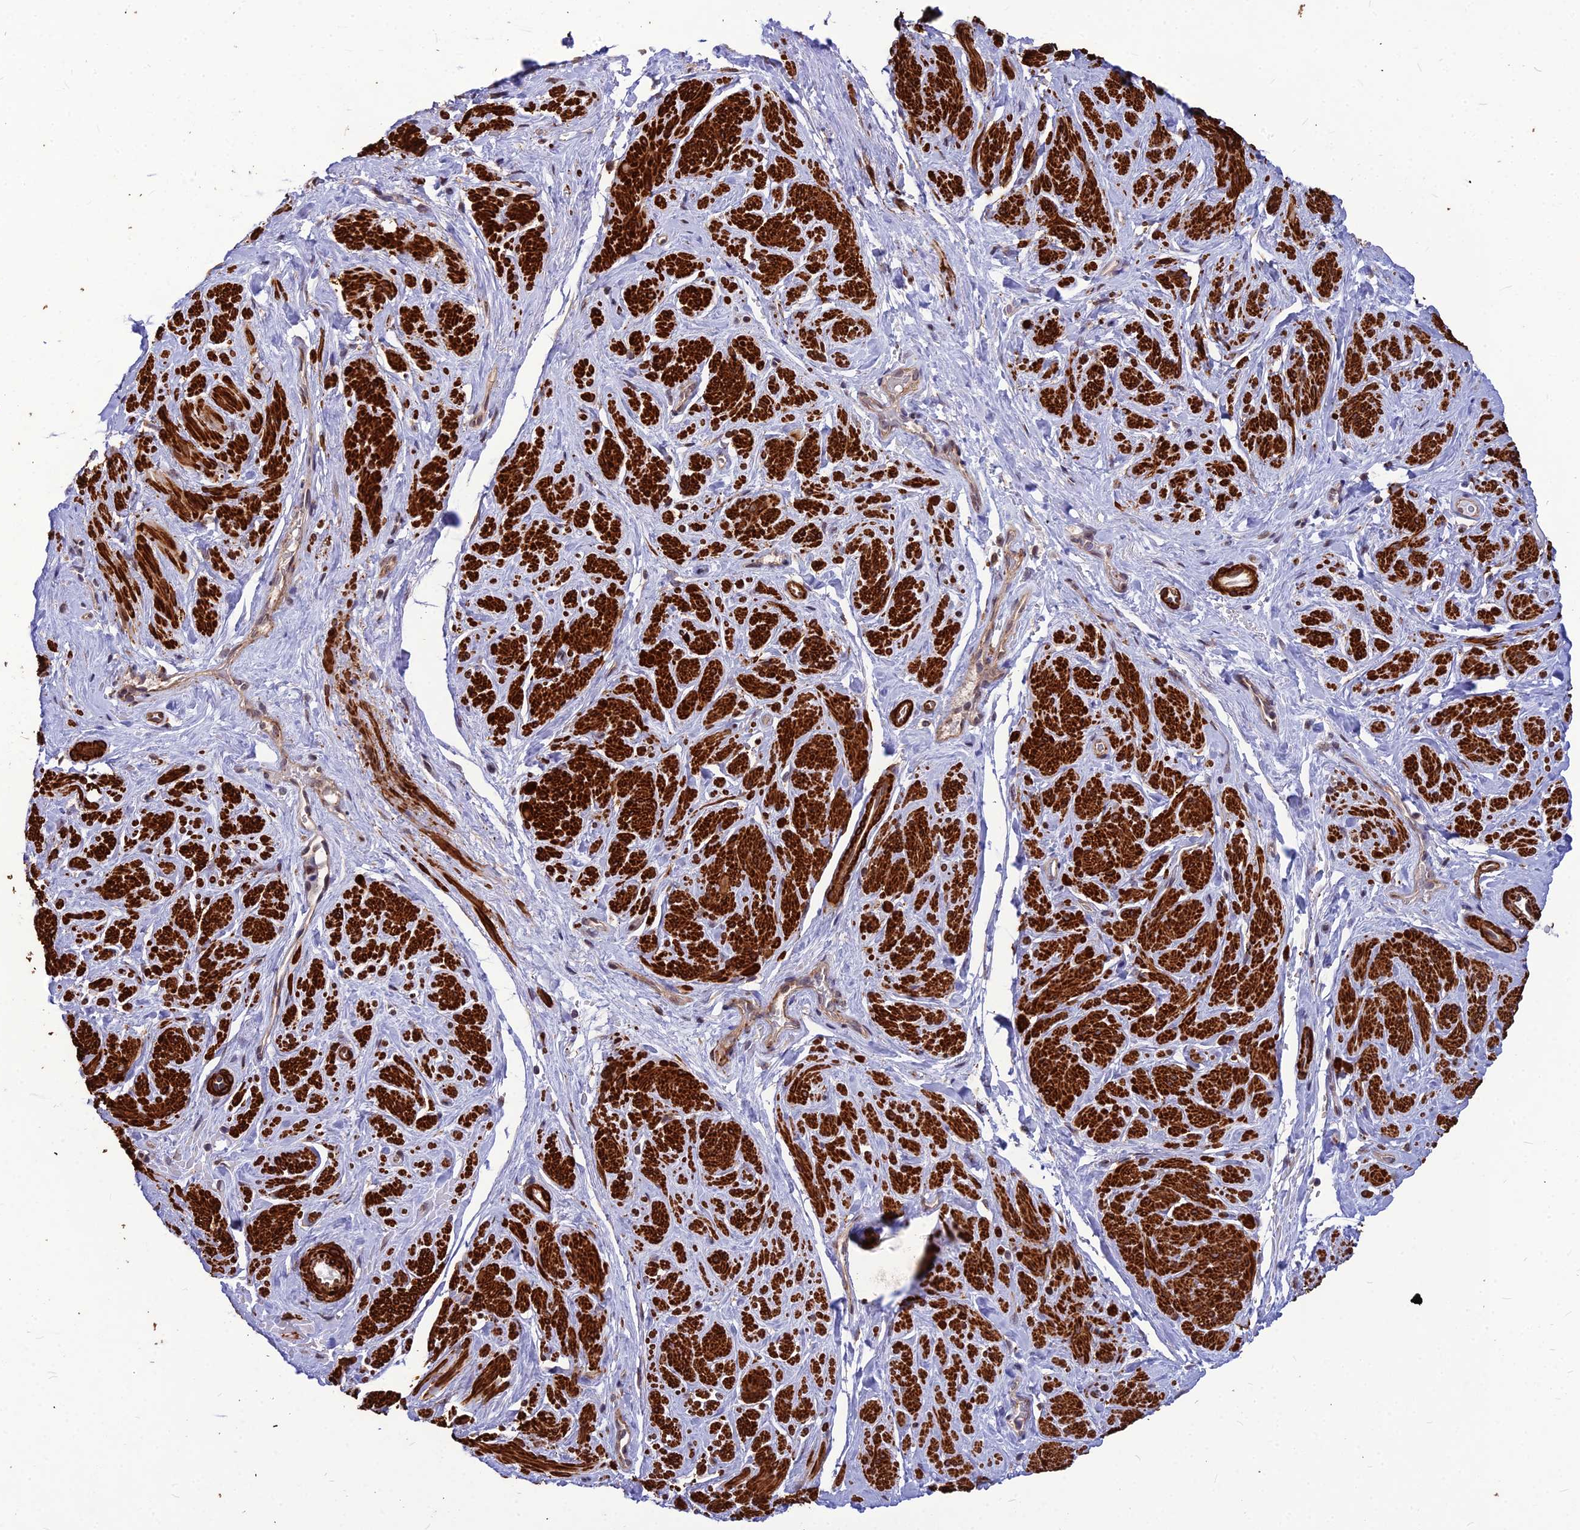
{"staining": {"intensity": "strong", "quantity": ">75%", "location": "cytoplasmic/membranous"}, "tissue": "smooth muscle", "cell_type": "Smooth muscle cells", "image_type": "normal", "snomed": [{"axis": "morphology", "description": "Normal tissue, NOS"}, {"axis": "topography", "description": "Smooth muscle"}, {"axis": "topography", "description": "Peripheral nerve tissue"}], "caption": "Immunohistochemistry (DAB) staining of normal human smooth muscle demonstrates strong cytoplasmic/membranous protein staining in approximately >75% of smooth muscle cells. (DAB = brown stain, brightfield microscopy at high magnification).", "gene": "LEKR1", "patient": {"sex": "male", "age": 69}}